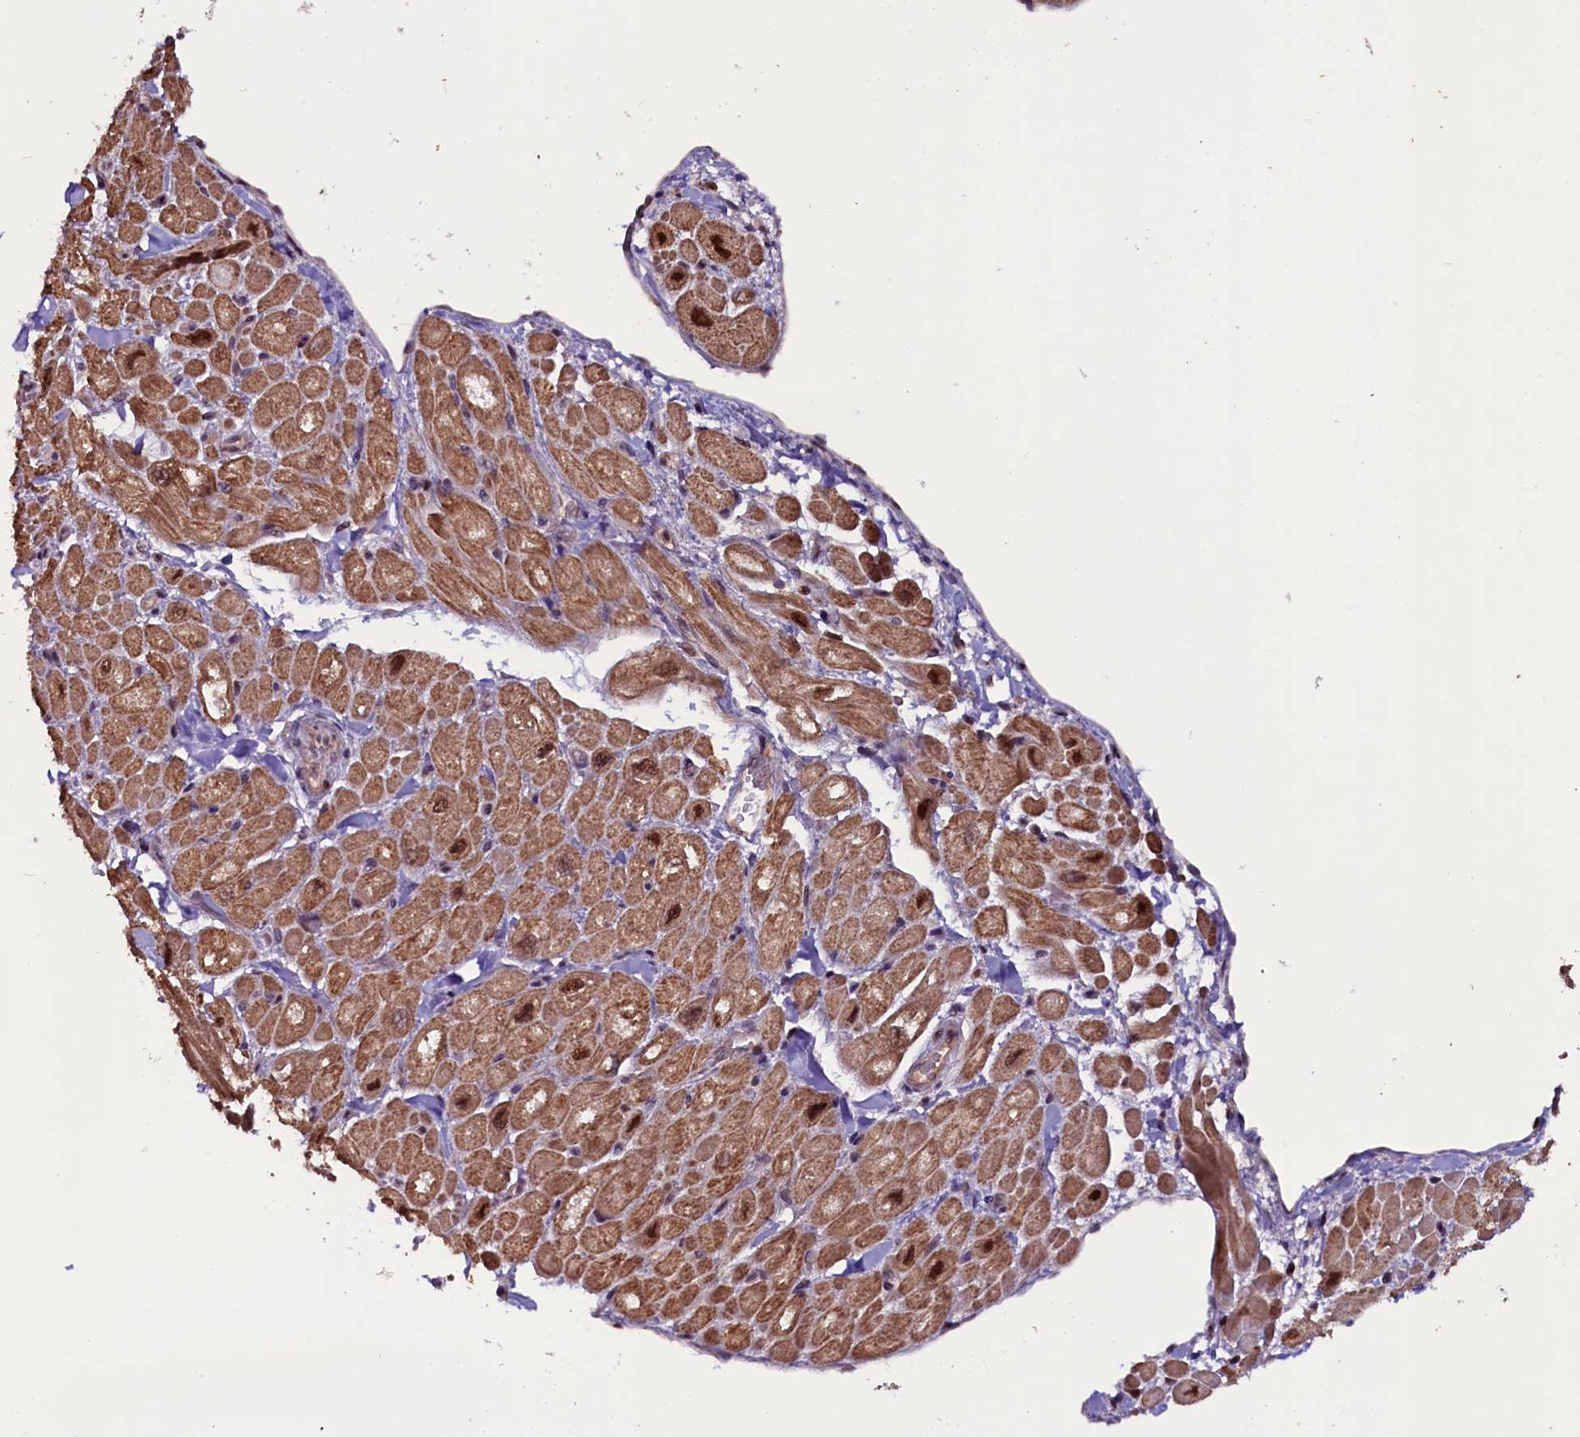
{"staining": {"intensity": "moderate", "quantity": "25%-75%", "location": "cytoplasmic/membranous,nuclear"}, "tissue": "heart muscle", "cell_type": "Cardiomyocytes", "image_type": "normal", "snomed": [{"axis": "morphology", "description": "Normal tissue, NOS"}, {"axis": "topography", "description": "Heart"}], "caption": "Immunohistochemistry (IHC) (DAB (3,3'-diaminobenzidine)) staining of normal heart muscle exhibits moderate cytoplasmic/membranous,nuclear protein expression in approximately 25%-75% of cardiomyocytes. The protein is shown in brown color, while the nuclei are stained blue.", "gene": "RNMT", "patient": {"sex": "male", "age": 65}}